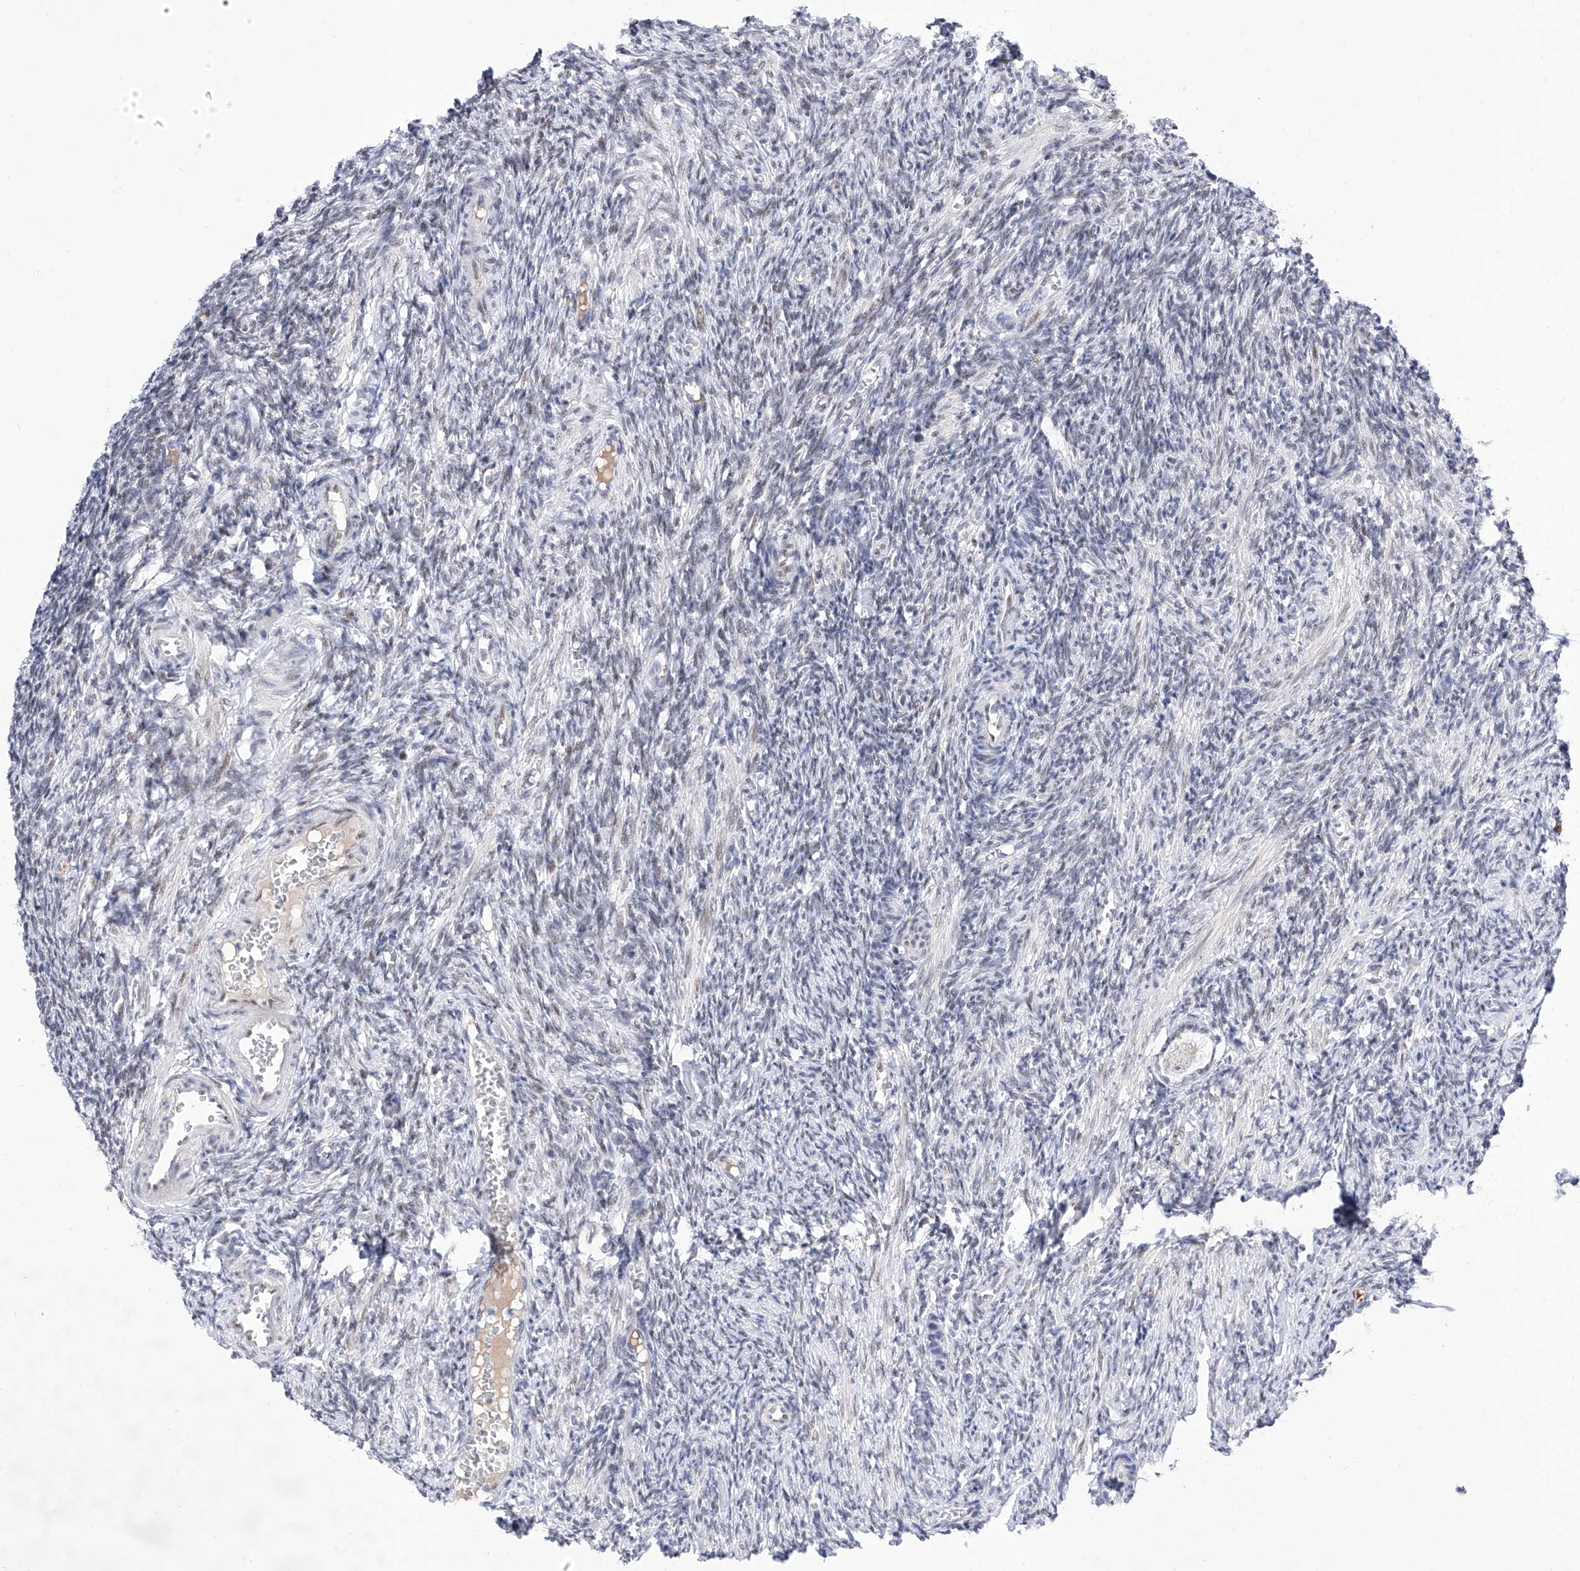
{"staining": {"intensity": "negative", "quantity": "none", "location": "none"}, "tissue": "ovary", "cell_type": "Follicle cells", "image_type": "normal", "snomed": [{"axis": "morphology", "description": "Normal tissue, NOS"}, {"axis": "topography", "description": "Ovary"}], "caption": "There is no significant staining in follicle cells of ovary. (DAB (3,3'-diaminobenzidine) immunohistochemistry (IHC) with hematoxylin counter stain).", "gene": "ATN1", "patient": {"sex": "female", "age": 27}}